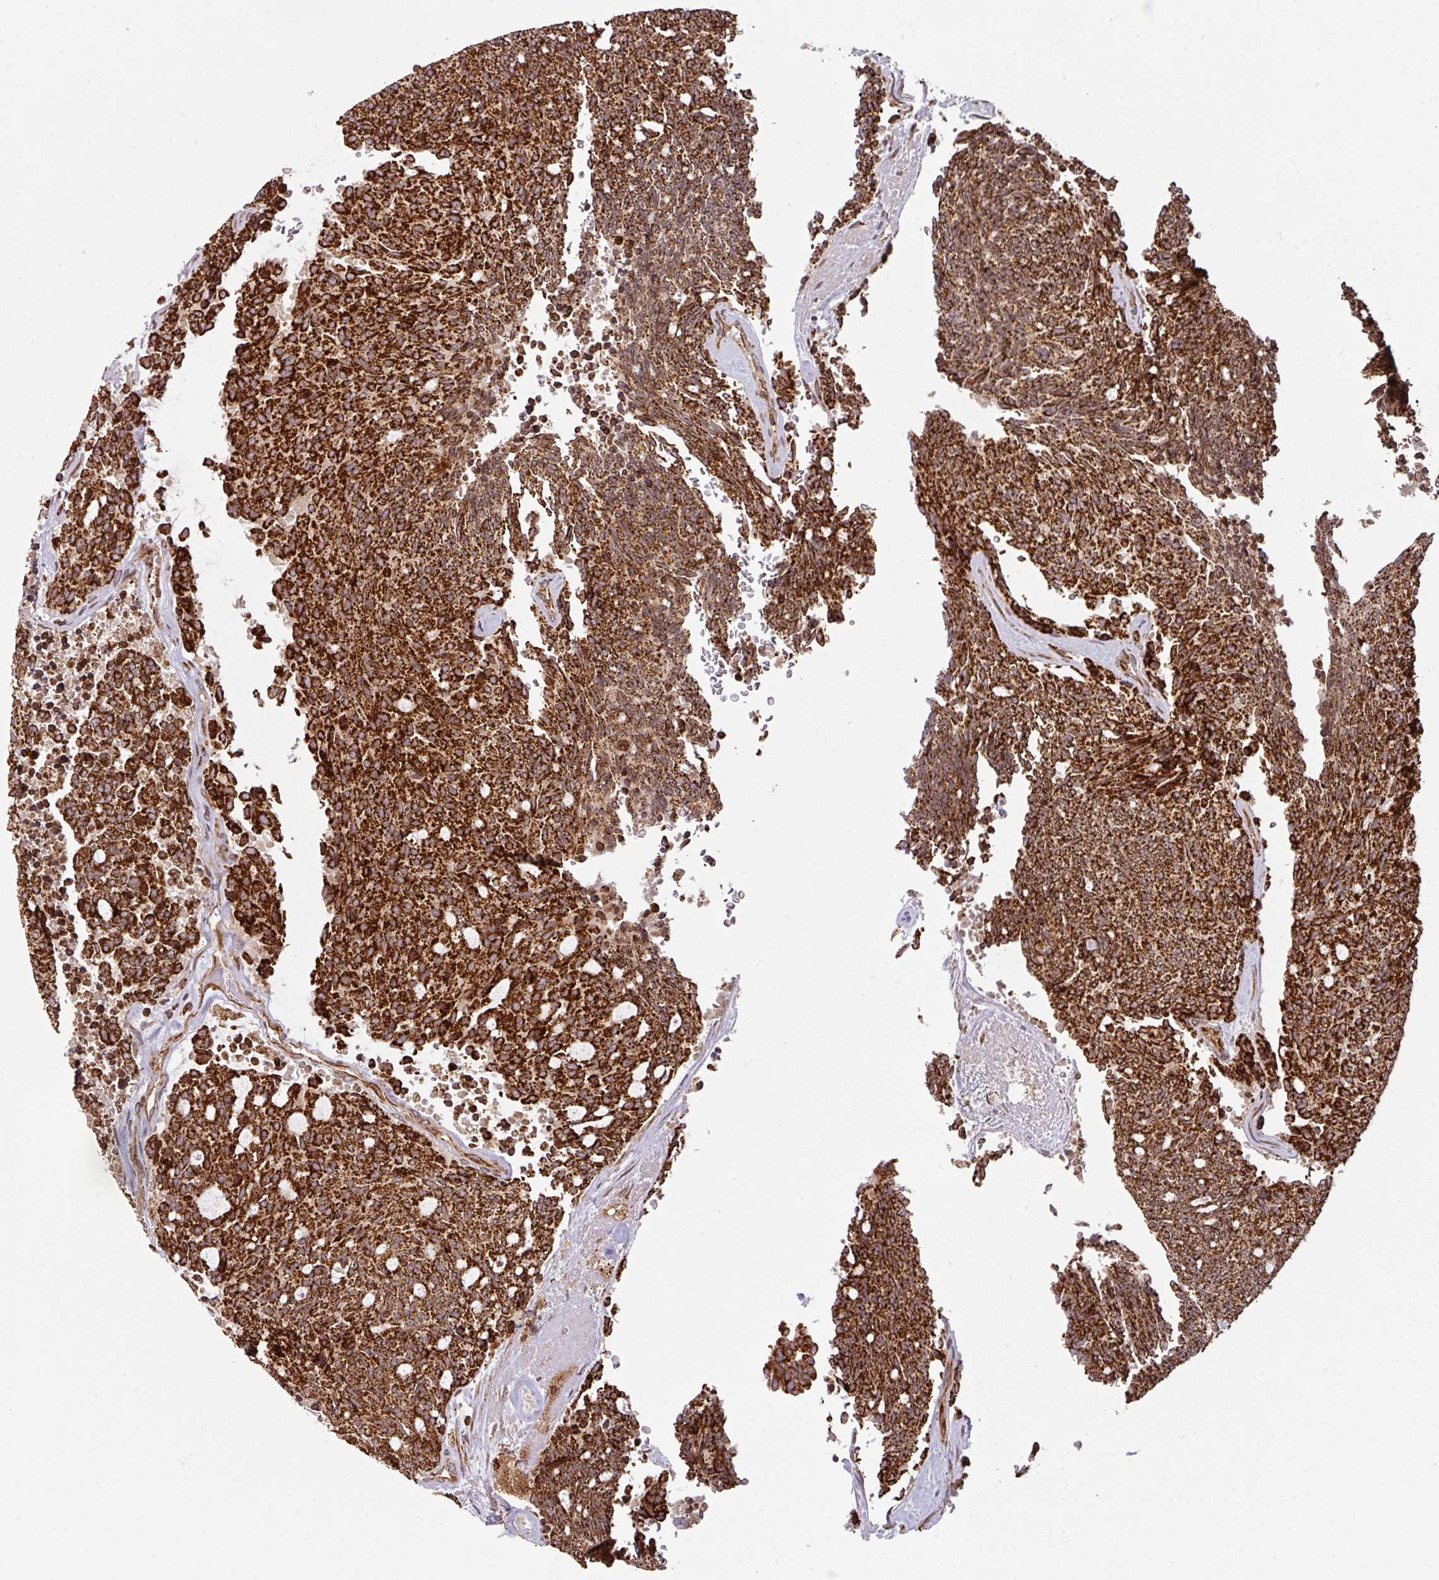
{"staining": {"intensity": "strong", "quantity": ">75%", "location": "cytoplasmic/membranous"}, "tissue": "carcinoid", "cell_type": "Tumor cells", "image_type": "cancer", "snomed": [{"axis": "morphology", "description": "Carcinoid, malignant, NOS"}, {"axis": "topography", "description": "Pancreas"}], "caption": "Human carcinoid stained for a protein (brown) reveals strong cytoplasmic/membranous positive expression in about >75% of tumor cells.", "gene": "TRAP1", "patient": {"sex": "female", "age": 54}}